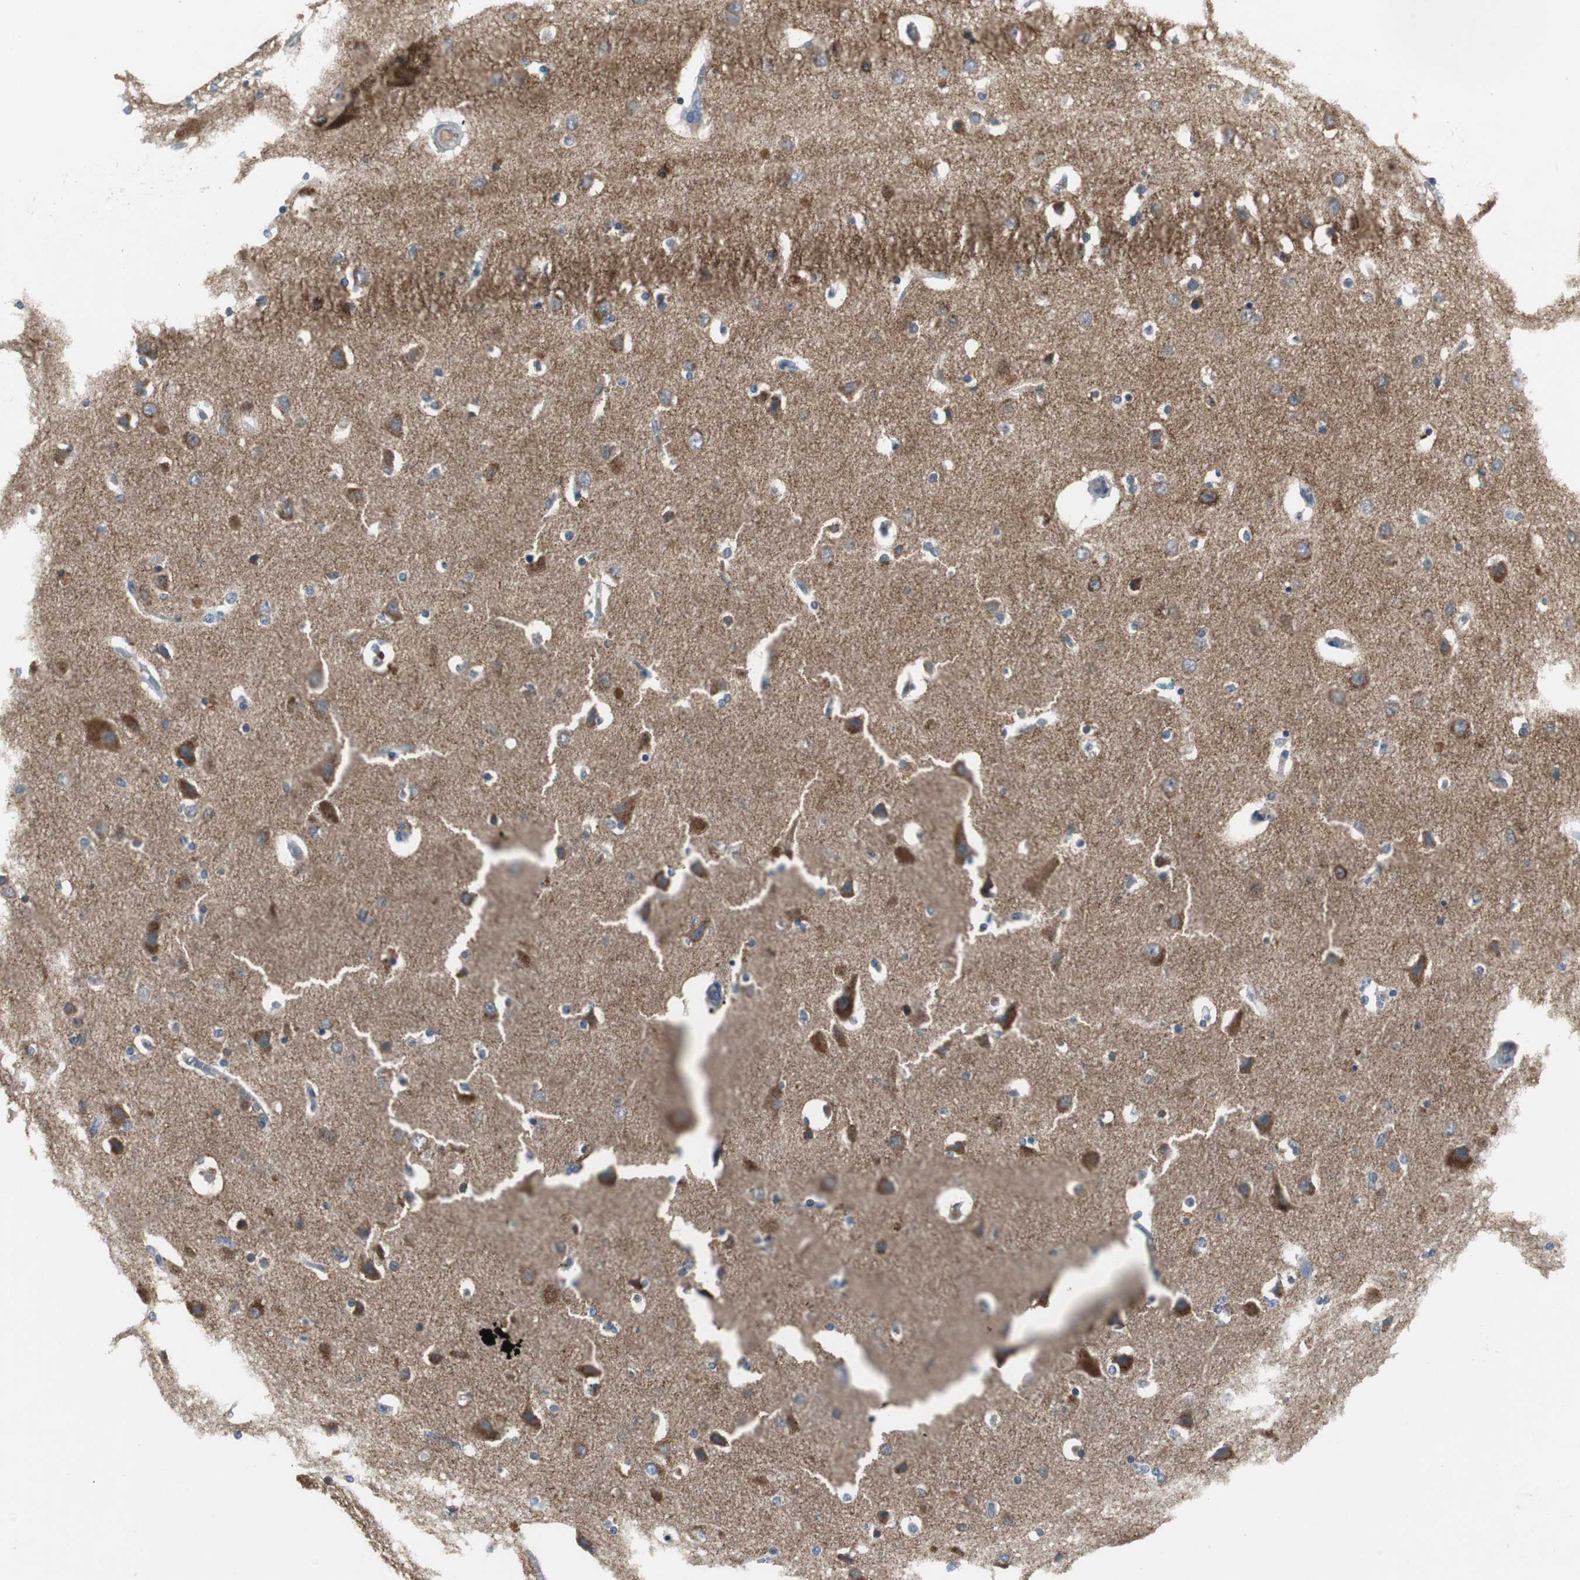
{"staining": {"intensity": "weak", "quantity": ">75%", "location": "cytoplasmic/membranous"}, "tissue": "cerebral cortex", "cell_type": "Endothelial cells", "image_type": "normal", "snomed": [{"axis": "morphology", "description": "Normal tissue, NOS"}, {"axis": "topography", "description": "Cerebral cortex"}], "caption": "Brown immunohistochemical staining in unremarkable human cerebral cortex reveals weak cytoplasmic/membranous positivity in about >75% of endothelial cells. The staining was performed using DAB (3,3'-diaminobenzidine), with brown indicating positive protein expression. Nuclei are stained blue with hematoxylin.", "gene": "PTPRN2", "patient": {"sex": "female", "age": 54}}